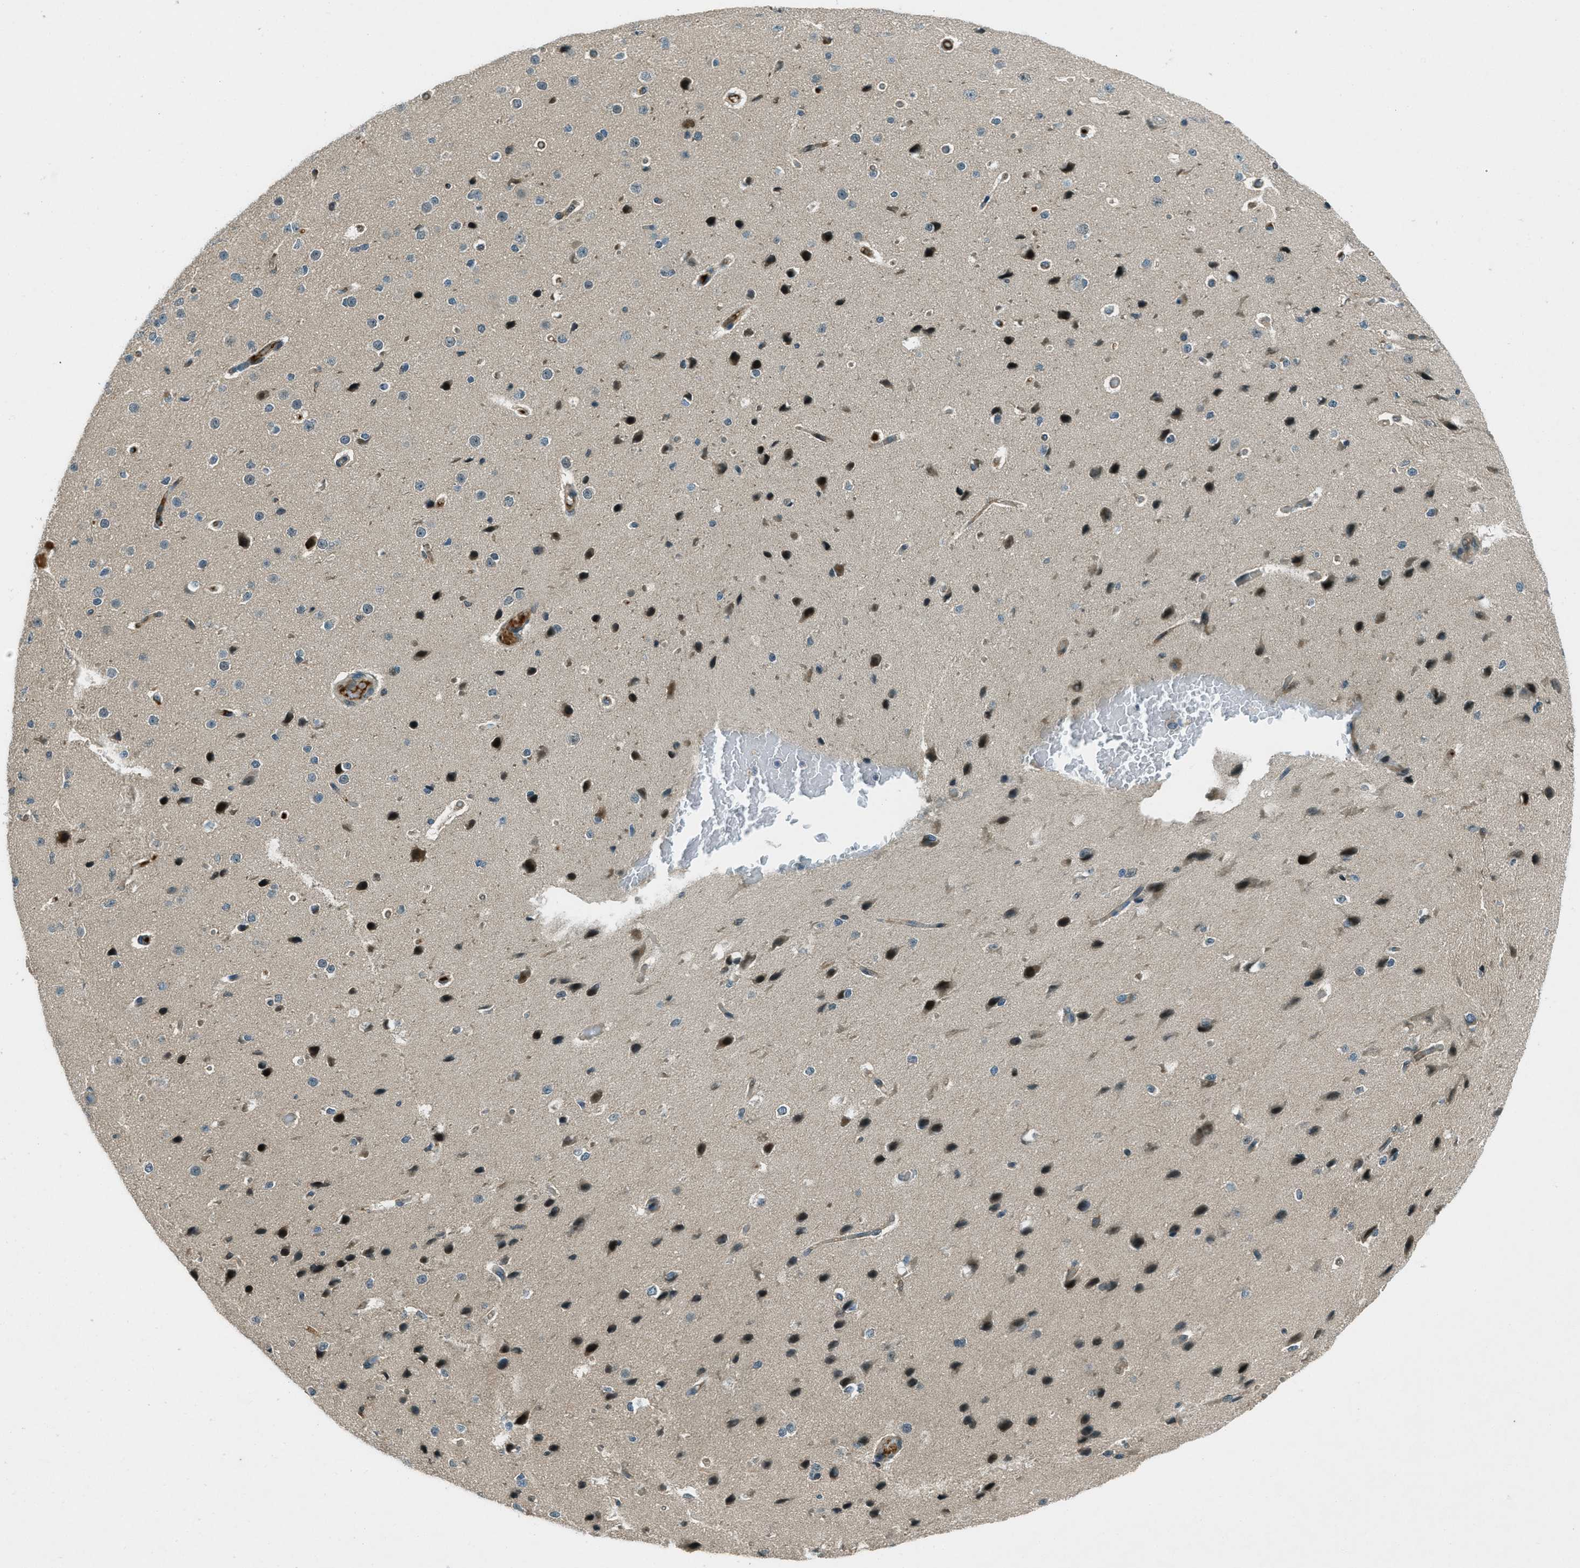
{"staining": {"intensity": "weak", "quantity": "<25%", "location": "cytoplasmic/membranous"}, "tissue": "cerebral cortex", "cell_type": "Endothelial cells", "image_type": "normal", "snomed": [{"axis": "morphology", "description": "Normal tissue, NOS"}, {"axis": "morphology", "description": "Developmental malformation"}, {"axis": "topography", "description": "Cerebral cortex"}], "caption": "Unremarkable cerebral cortex was stained to show a protein in brown. There is no significant staining in endothelial cells. (DAB (3,3'-diaminobenzidine) IHC with hematoxylin counter stain).", "gene": "STK11", "patient": {"sex": "female", "age": 30}}